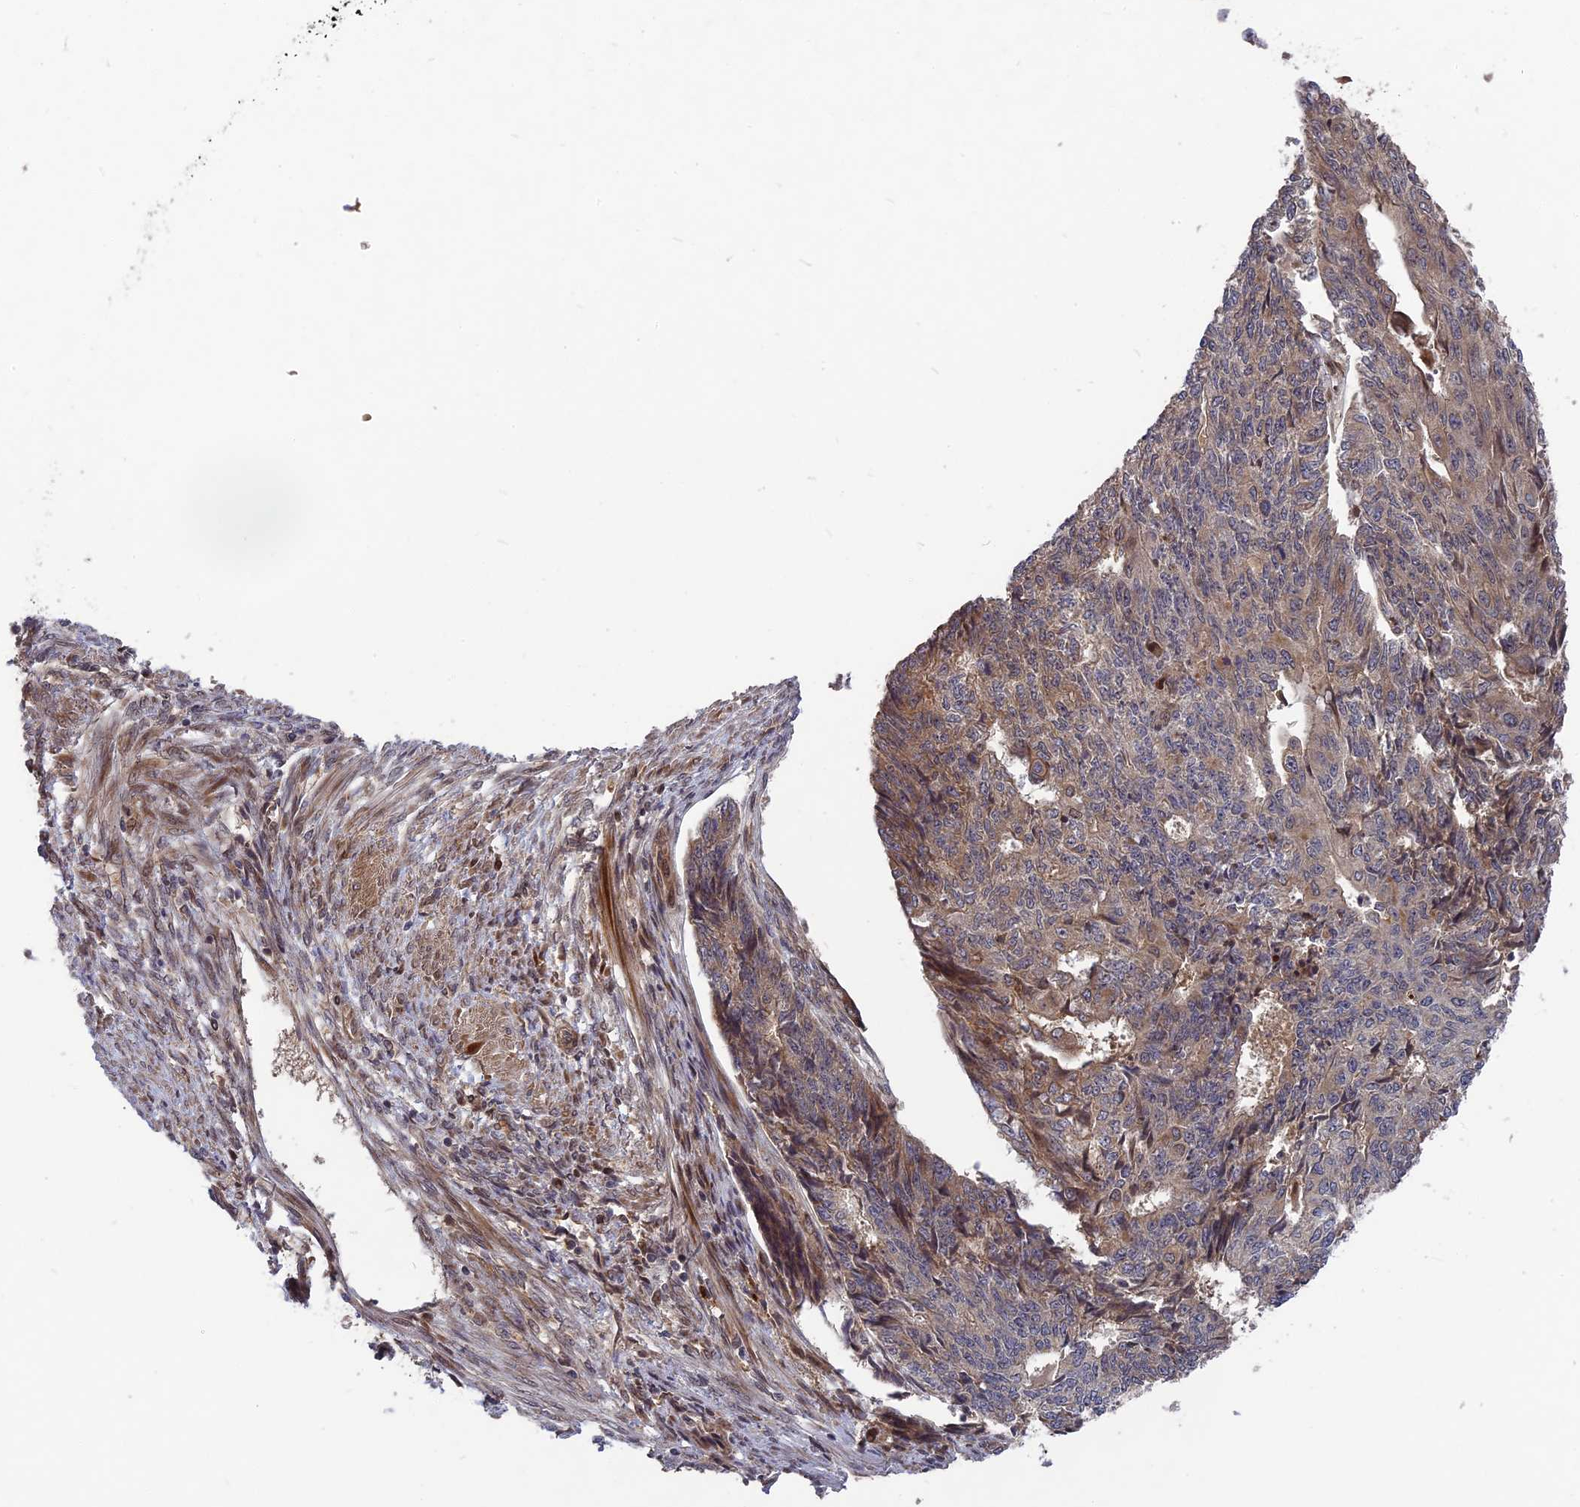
{"staining": {"intensity": "moderate", "quantity": "25%-75%", "location": "cytoplasmic/membranous"}, "tissue": "endometrial cancer", "cell_type": "Tumor cells", "image_type": "cancer", "snomed": [{"axis": "morphology", "description": "Adenocarcinoma, NOS"}, {"axis": "topography", "description": "Endometrium"}], "caption": "Immunohistochemistry (IHC) (DAB) staining of adenocarcinoma (endometrial) shows moderate cytoplasmic/membranous protein expression in approximately 25%-75% of tumor cells. (IHC, brightfield microscopy, high magnification).", "gene": "TMUB2", "patient": {"sex": "female", "age": 32}}